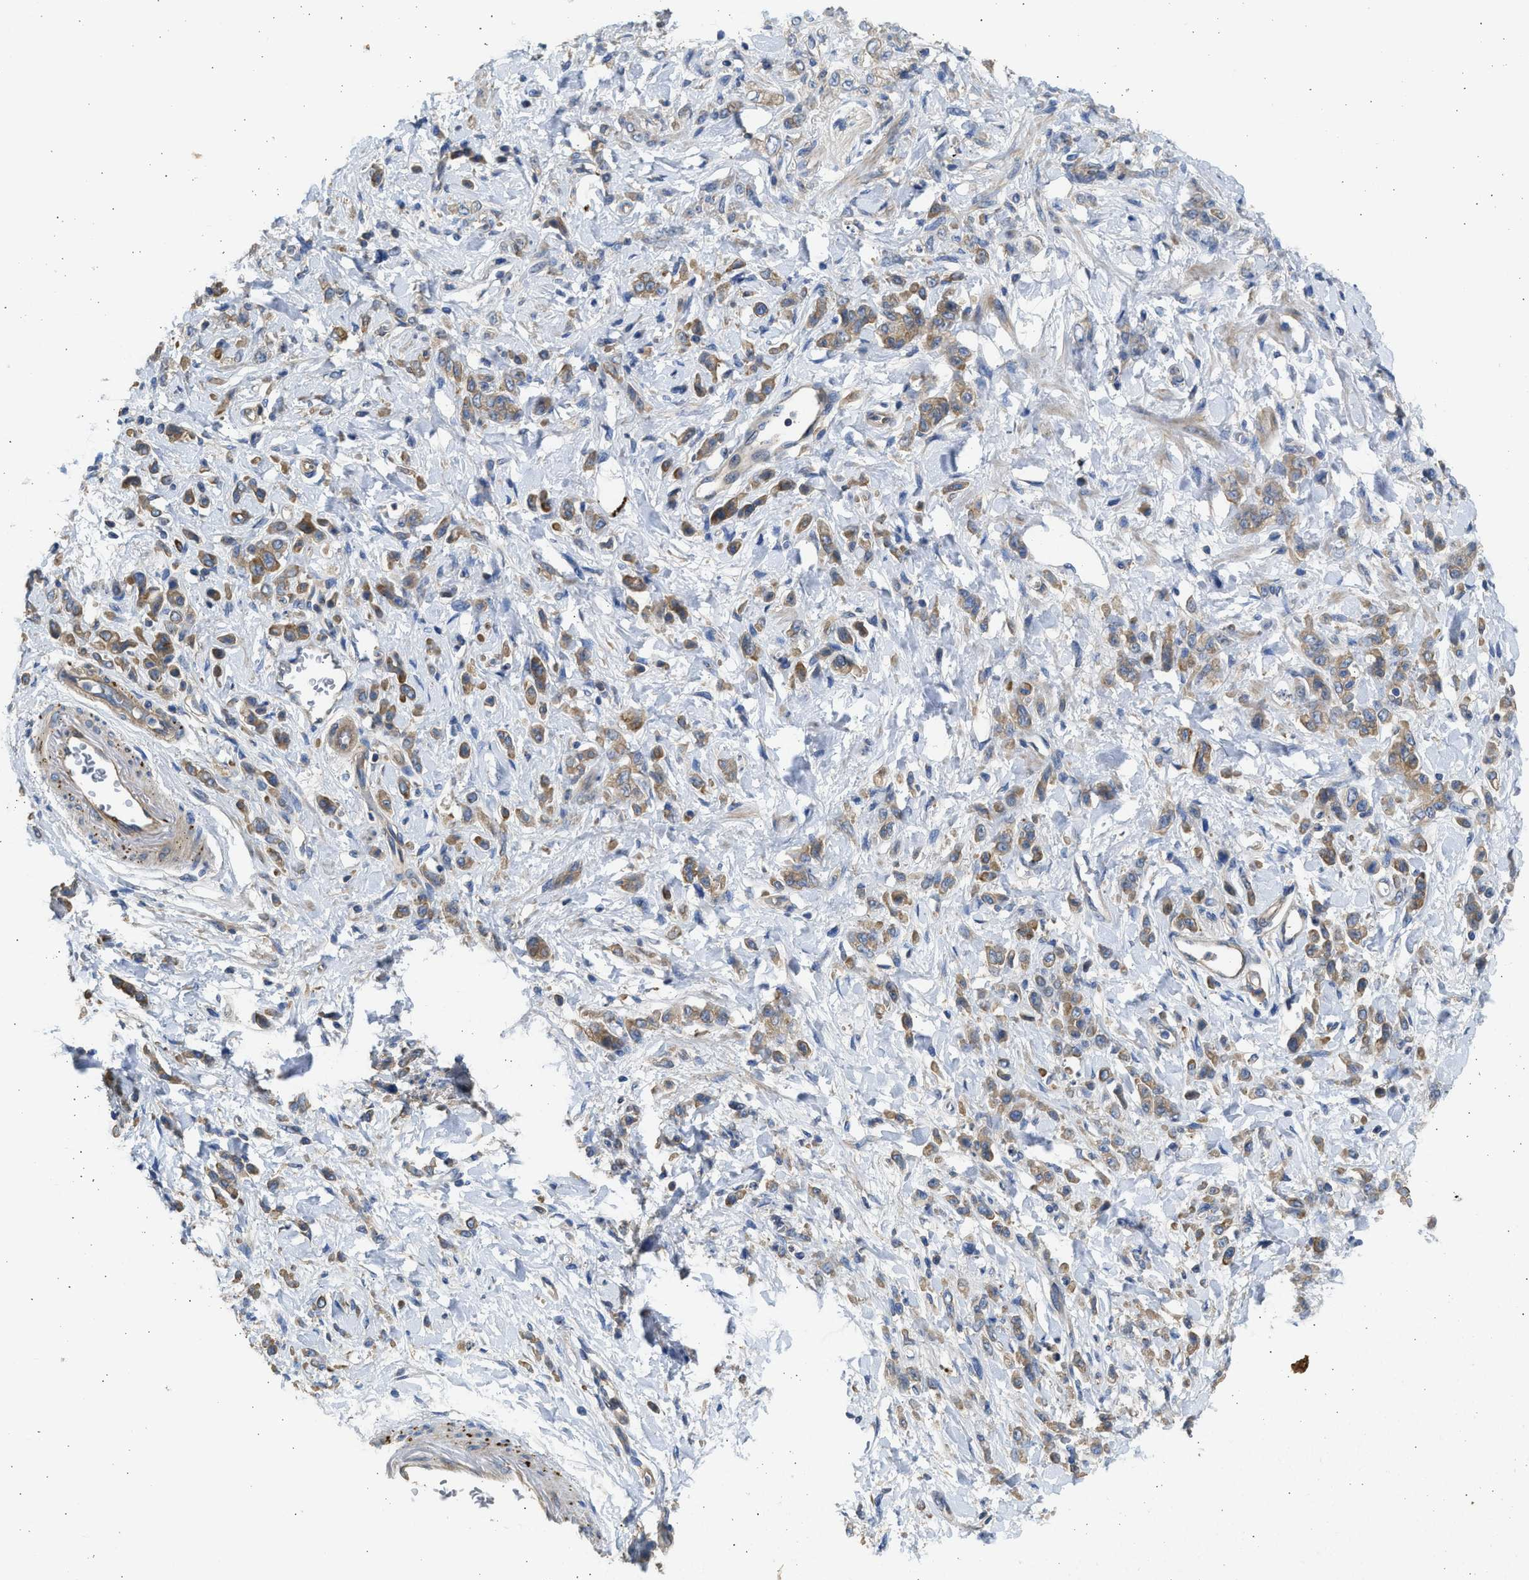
{"staining": {"intensity": "moderate", "quantity": "25%-75%", "location": "cytoplasmic/membranous"}, "tissue": "stomach cancer", "cell_type": "Tumor cells", "image_type": "cancer", "snomed": [{"axis": "morphology", "description": "Normal tissue, NOS"}, {"axis": "morphology", "description": "Adenocarcinoma, NOS"}, {"axis": "topography", "description": "Stomach"}], "caption": "Immunohistochemical staining of human adenocarcinoma (stomach) reveals medium levels of moderate cytoplasmic/membranous protein positivity in approximately 25%-75% of tumor cells.", "gene": "CSRNP2", "patient": {"sex": "male", "age": 82}}